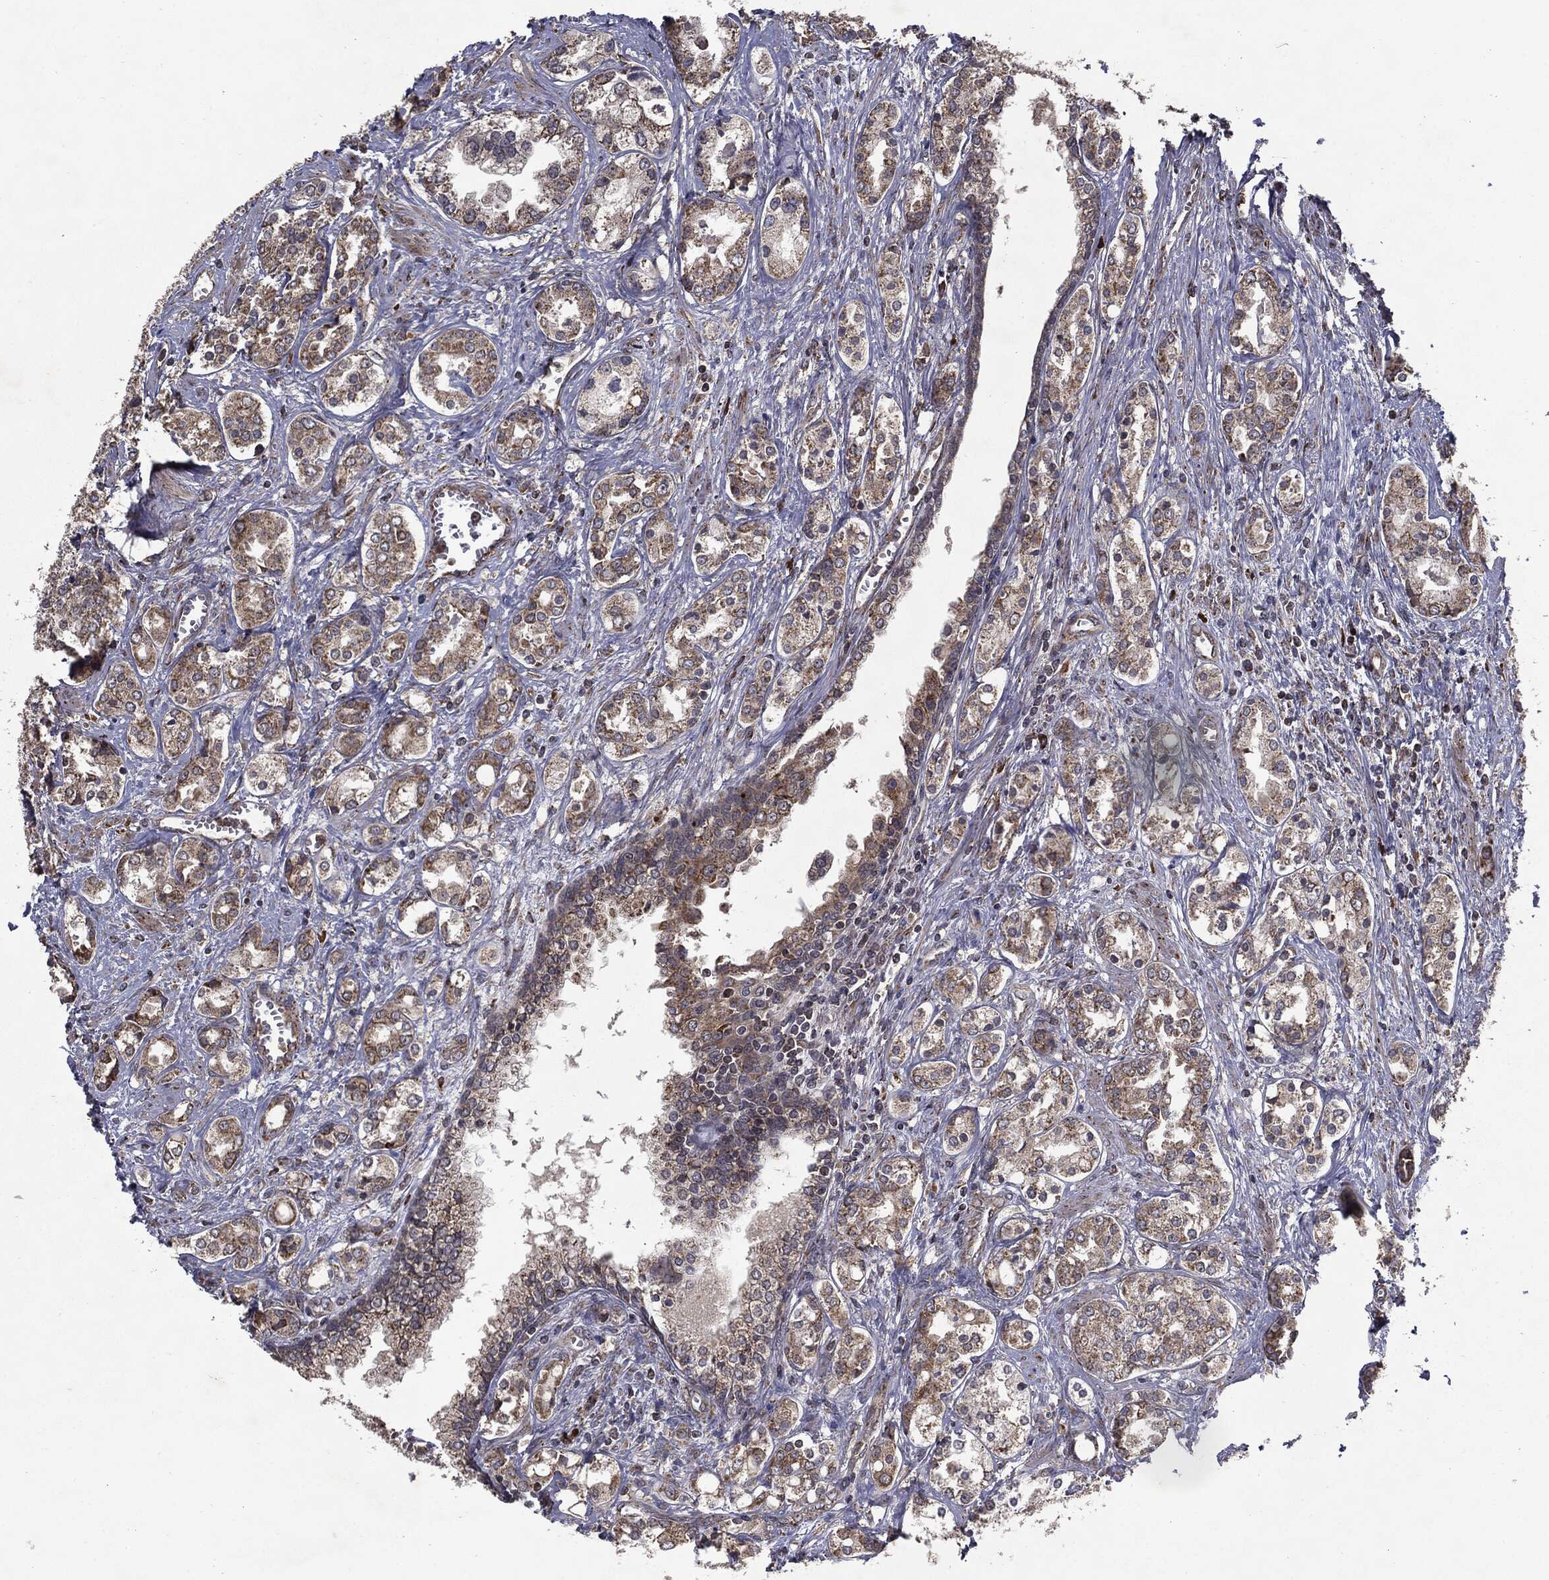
{"staining": {"intensity": "moderate", "quantity": ">75%", "location": "cytoplasmic/membranous"}, "tissue": "prostate cancer", "cell_type": "Tumor cells", "image_type": "cancer", "snomed": [{"axis": "morphology", "description": "Adenocarcinoma, NOS"}, {"axis": "topography", "description": "Prostate and seminal vesicle, NOS"}, {"axis": "topography", "description": "Prostate"}], "caption": "Protein analysis of prostate cancer (adenocarcinoma) tissue displays moderate cytoplasmic/membranous staining in about >75% of tumor cells. Immunohistochemistry (ihc) stains the protein of interest in brown and the nuclei are stained blue.", "gene": "HDAC5", "patient": {"sex": "male", "age": 62}}